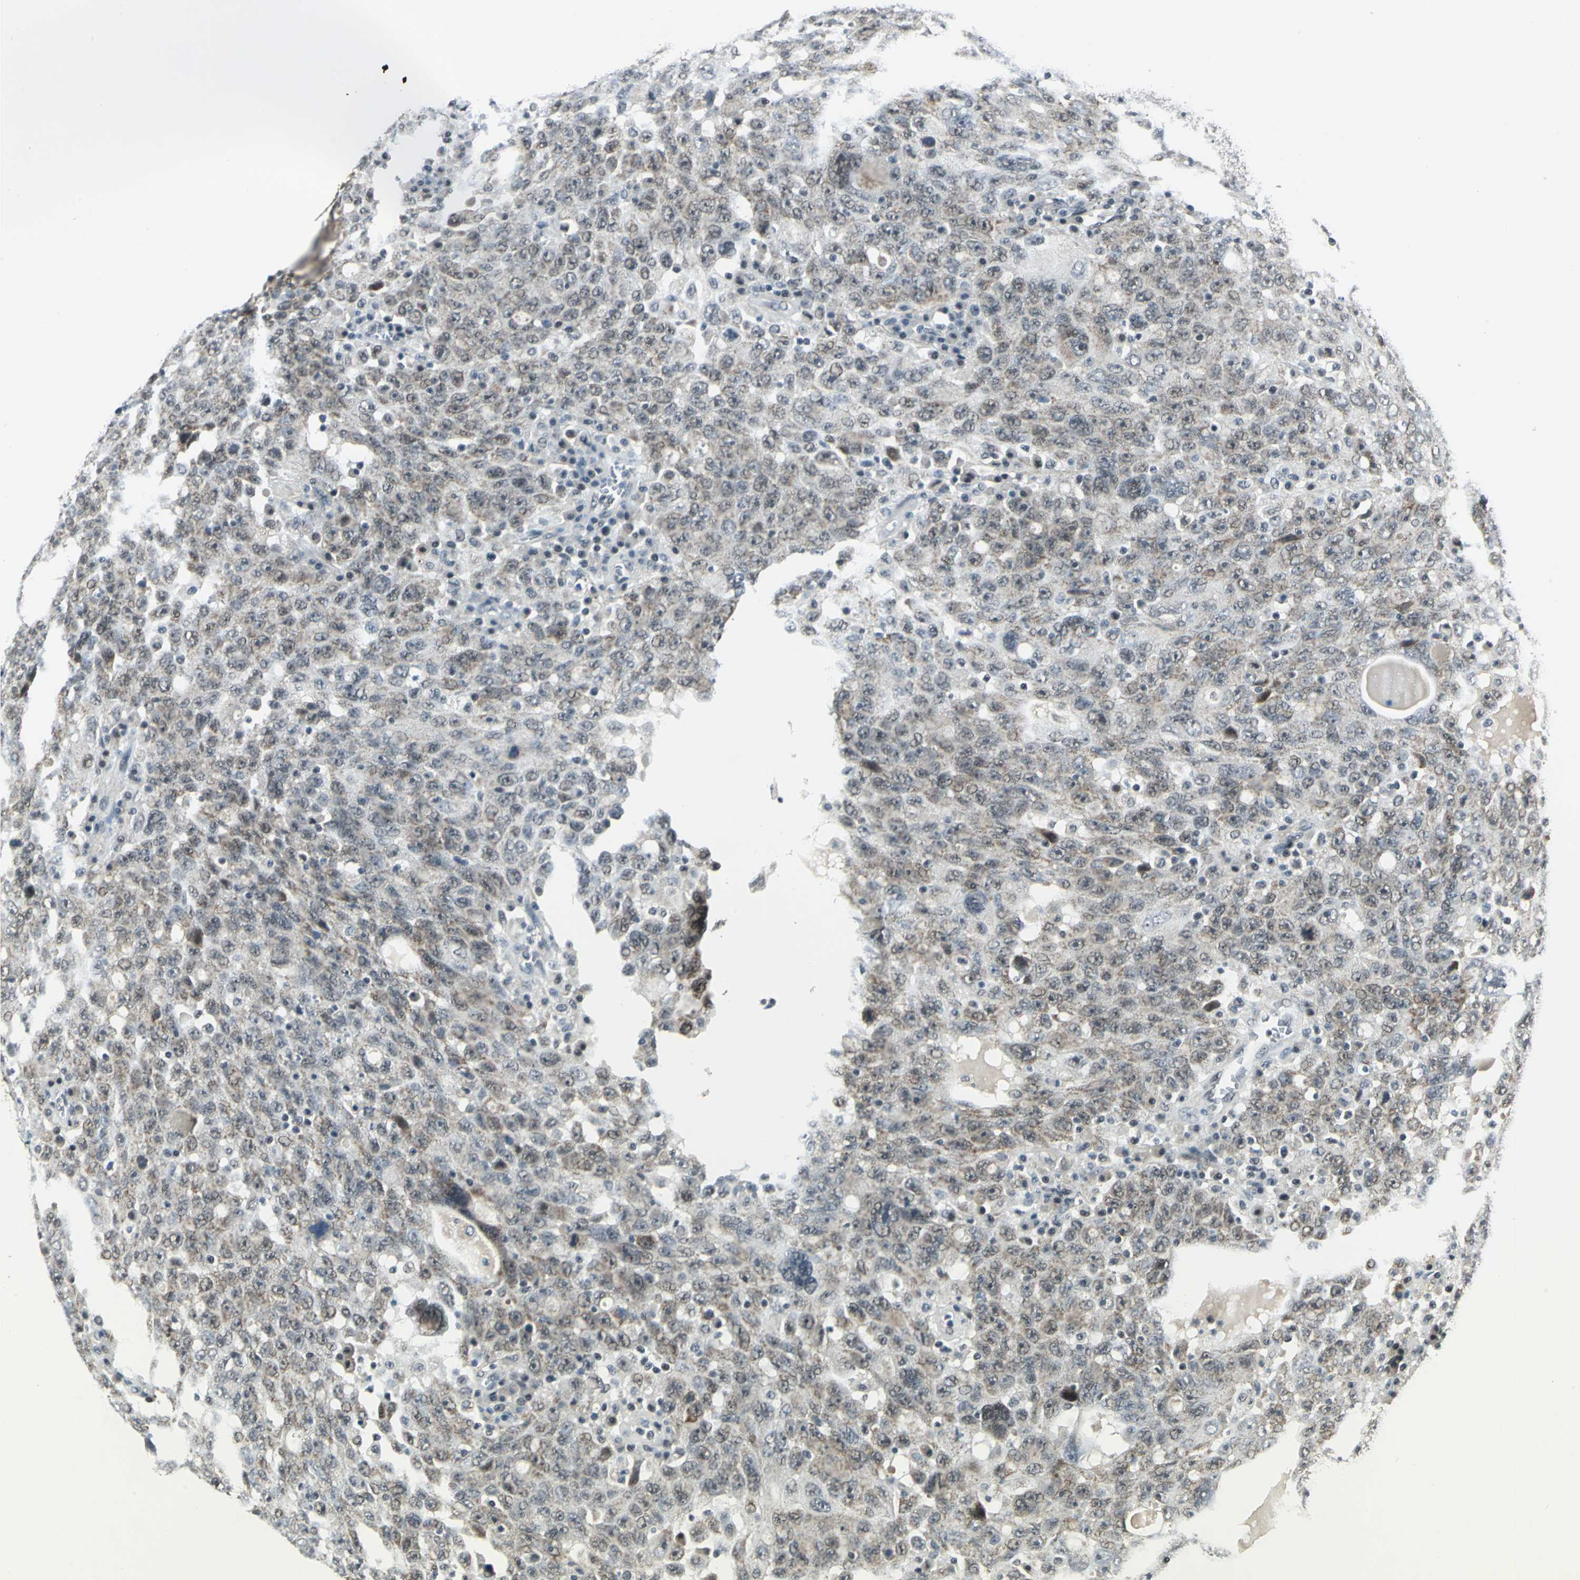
{"staining": {"intensity": "weak", "quantity": "<25%", "location": "cytoplasmic/membranous,nuclear"}, "tissue": "ovarian cancer", "cell_type": "Tumor cells", "image_type": "cancer", "snomed": [{"axis": "morphology", "description": "Carcinoma, endometroid"}, {"axis": "topography", "description": "Ovary"}], "caption": "Immunohistochemical staining of human ovarian endometroid carcinoma displays no significant expression in tumor cells.", "gene": "MTA1", "patient": {"sex": "female", "age": 62}}